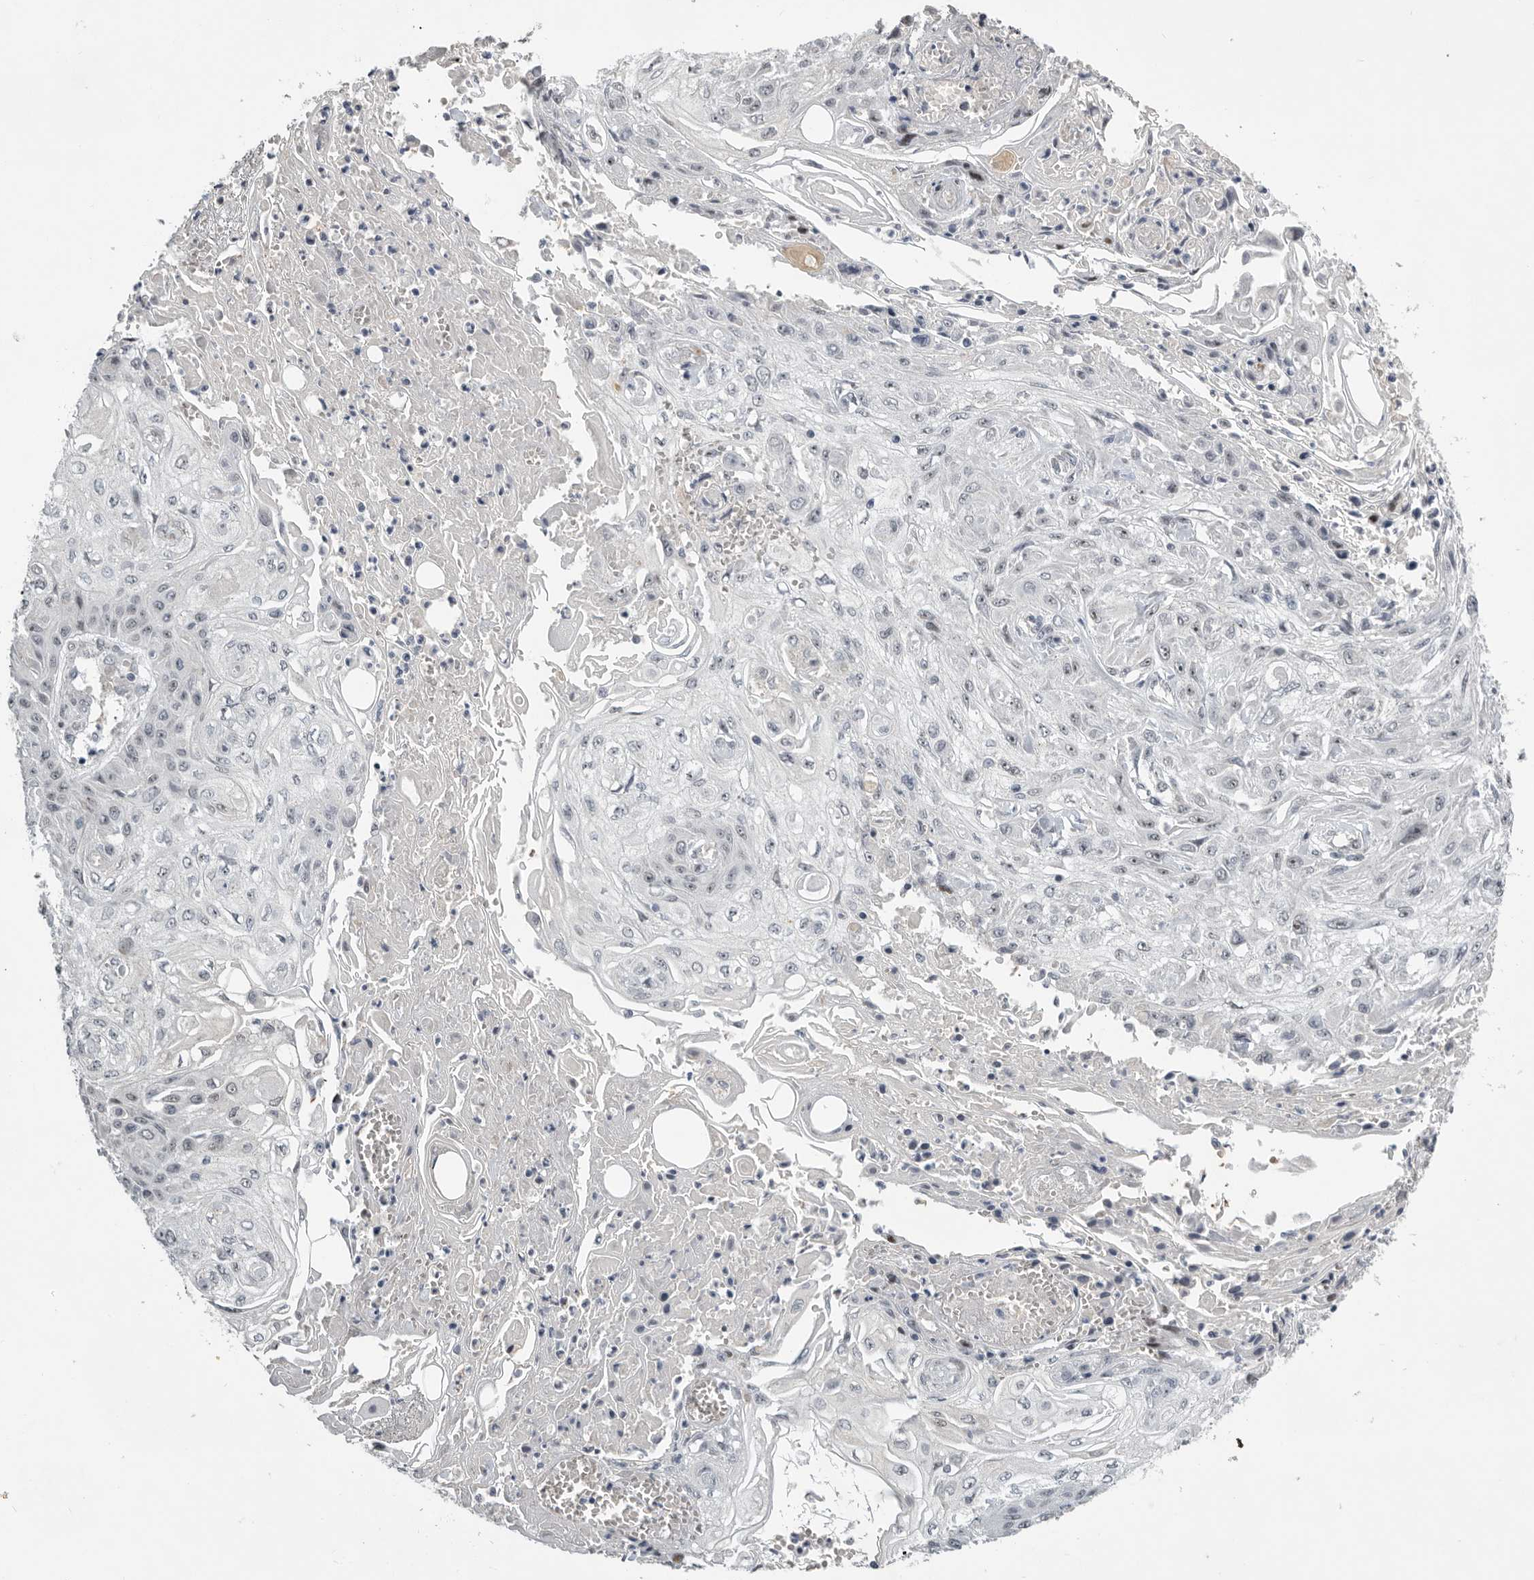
{"staining": {"intensity": "negative", "quantity": "none", "location": "none"}, "tissue": "skin cancer", "cell_type": "Tumor cells", "image_type": "cancer", "snomed": [{"axis": "morphology", "description": "Squamous cell carcinoma, NOS"}, {"axis": "morphology", "description": "Squamous cell carcinoma, metastatic, NOS"}, {"axis": "topography", "description": "Skin"}, {"axis": "topography", "description": "Lymph node"}], "caption": "Skin cancer (squamous cell carcinoma) stained for a protein using IHC reveals no positivity tumor cells.", "gene": "PCMTD1", "patient": {"sex": "male", "age": 75}}